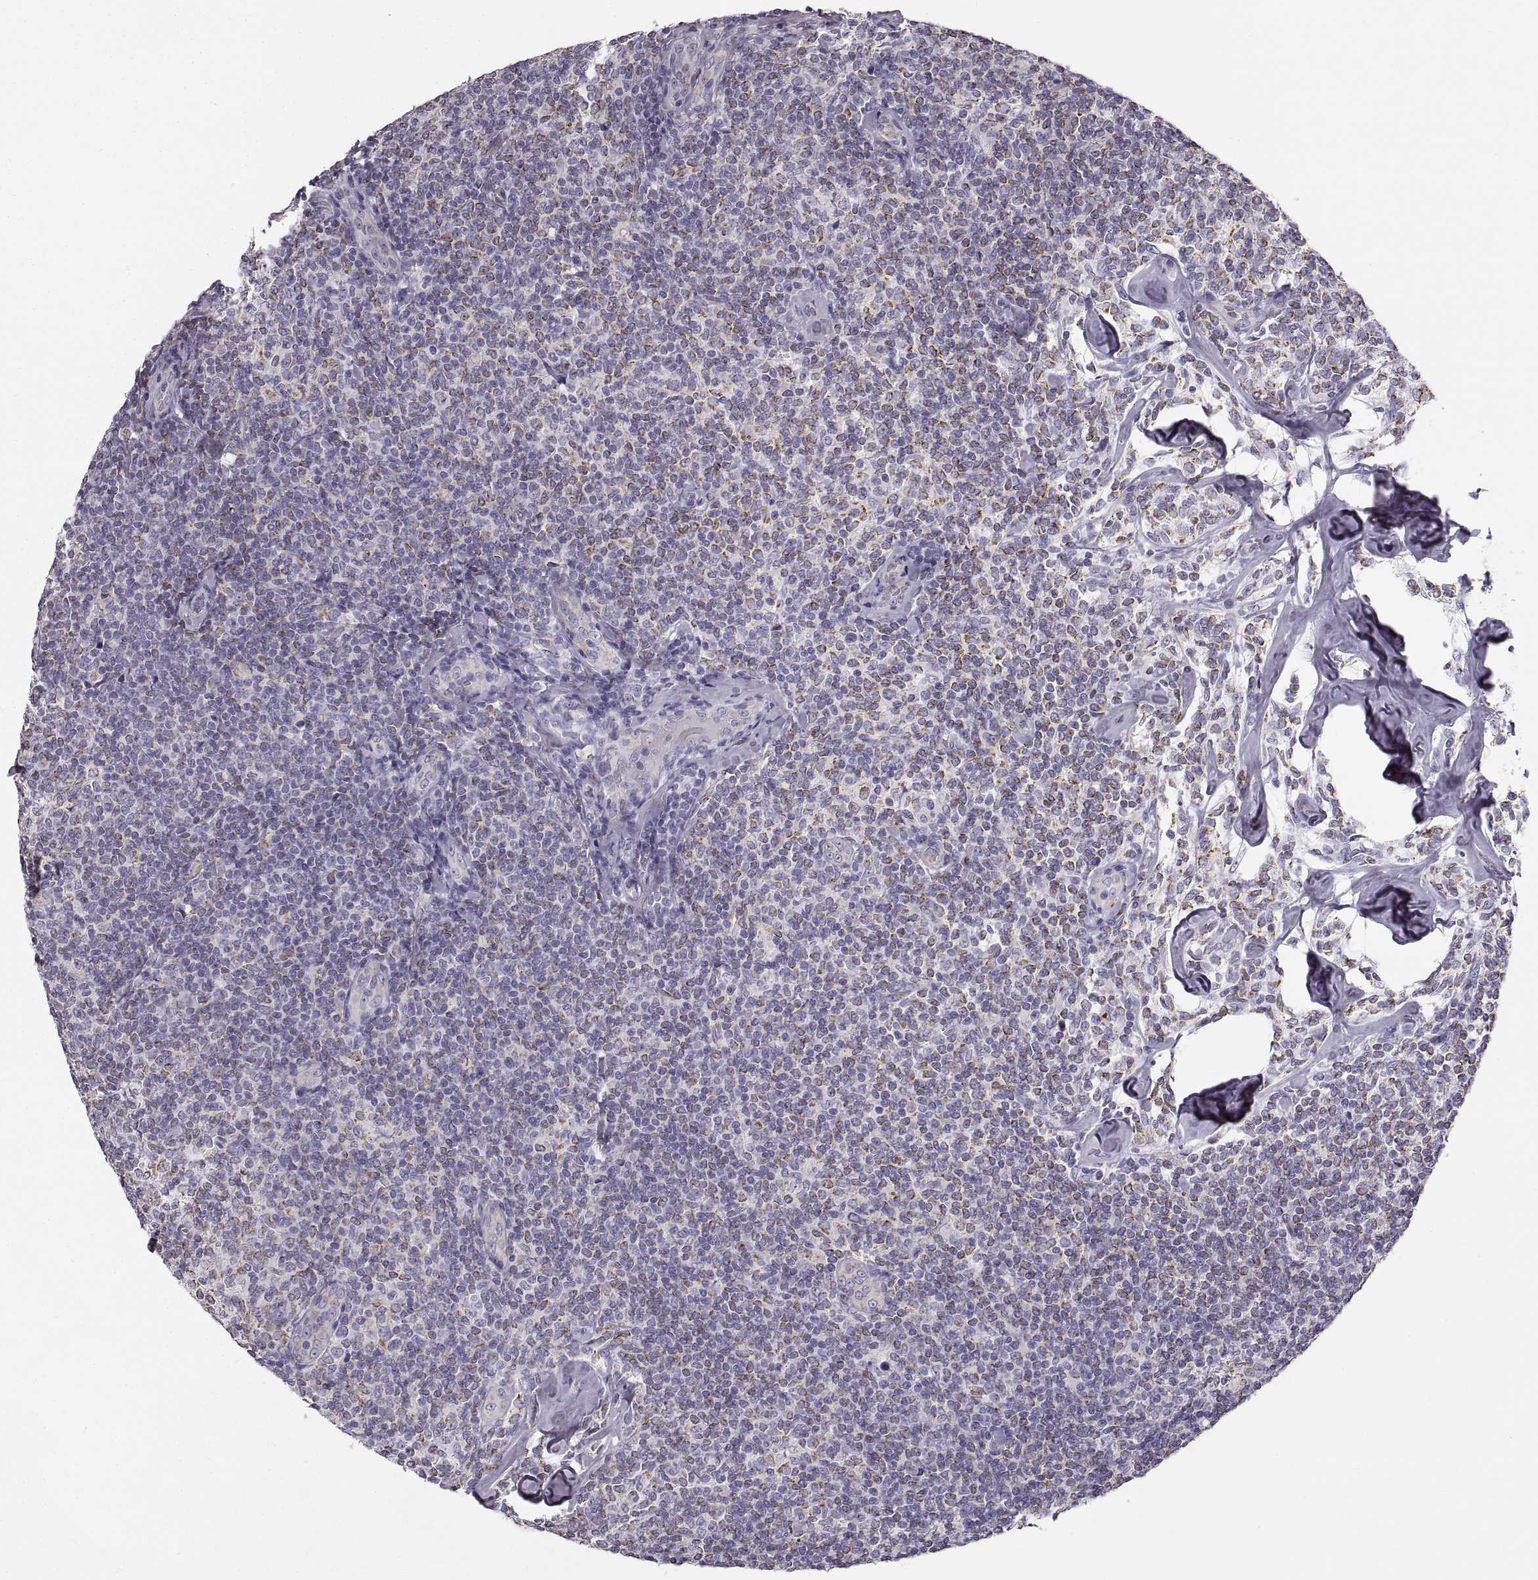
{"staining": {"intensity": "negative", "quantity": "none", "location": "none"}, "tissue": "lymphoma", "cell_type": "Tumor cells", "image_type": "cancer", "snomed": [{"axis": "morphology", "description": "Malignant lymphoma, non-Hodgkin's type, Low grade"}, {"axis": "topography", "description": "Lymph node"}], "caption": "An immunohistochemistry photomicrograph of malignant lymphoma, non-Hodgkin's type (low-grade) is shown. There is no staining in tumor cells of malignant lymphoma, non-Hodgkin's type (low-grade).", "gene": "RDH13", "patient": {"sex": "female", "age": 56}}